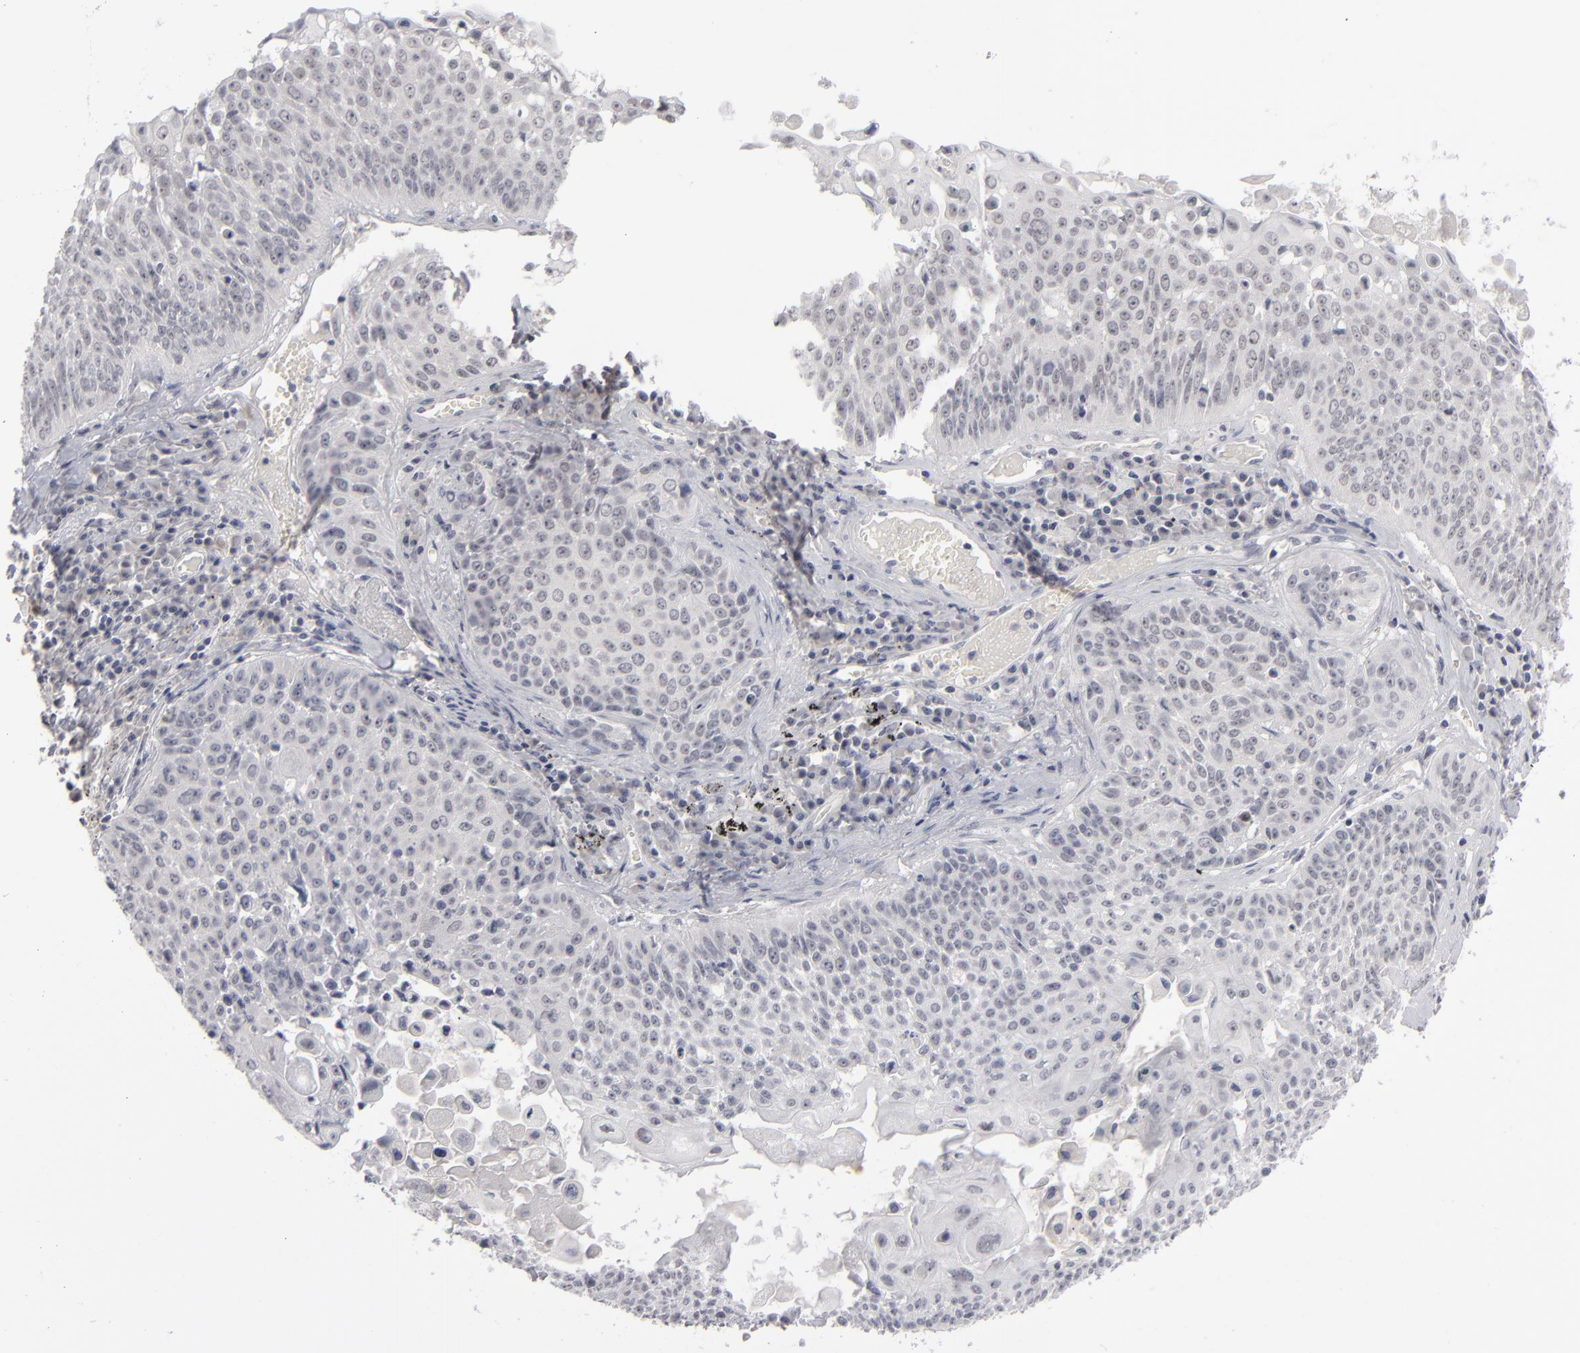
{"staining": {"intensity": "negative", "quantity": "none", "location": "none"}, "tissue": "lung cancer", "cell_type": "Tumor cells", "image_type": "cancer", "snomed": [{"axis": "morphology", "description": "Adenocarcinoma, NOS"}, {"axis": "topography", "description": "Lung"}], "caption": "Micrograph shows no significant protein staining in tumor cells of lung cancer (adenocarcinoma).", "gene": "KIAA1210", "patient": {"sex": "male", "age": 60}}